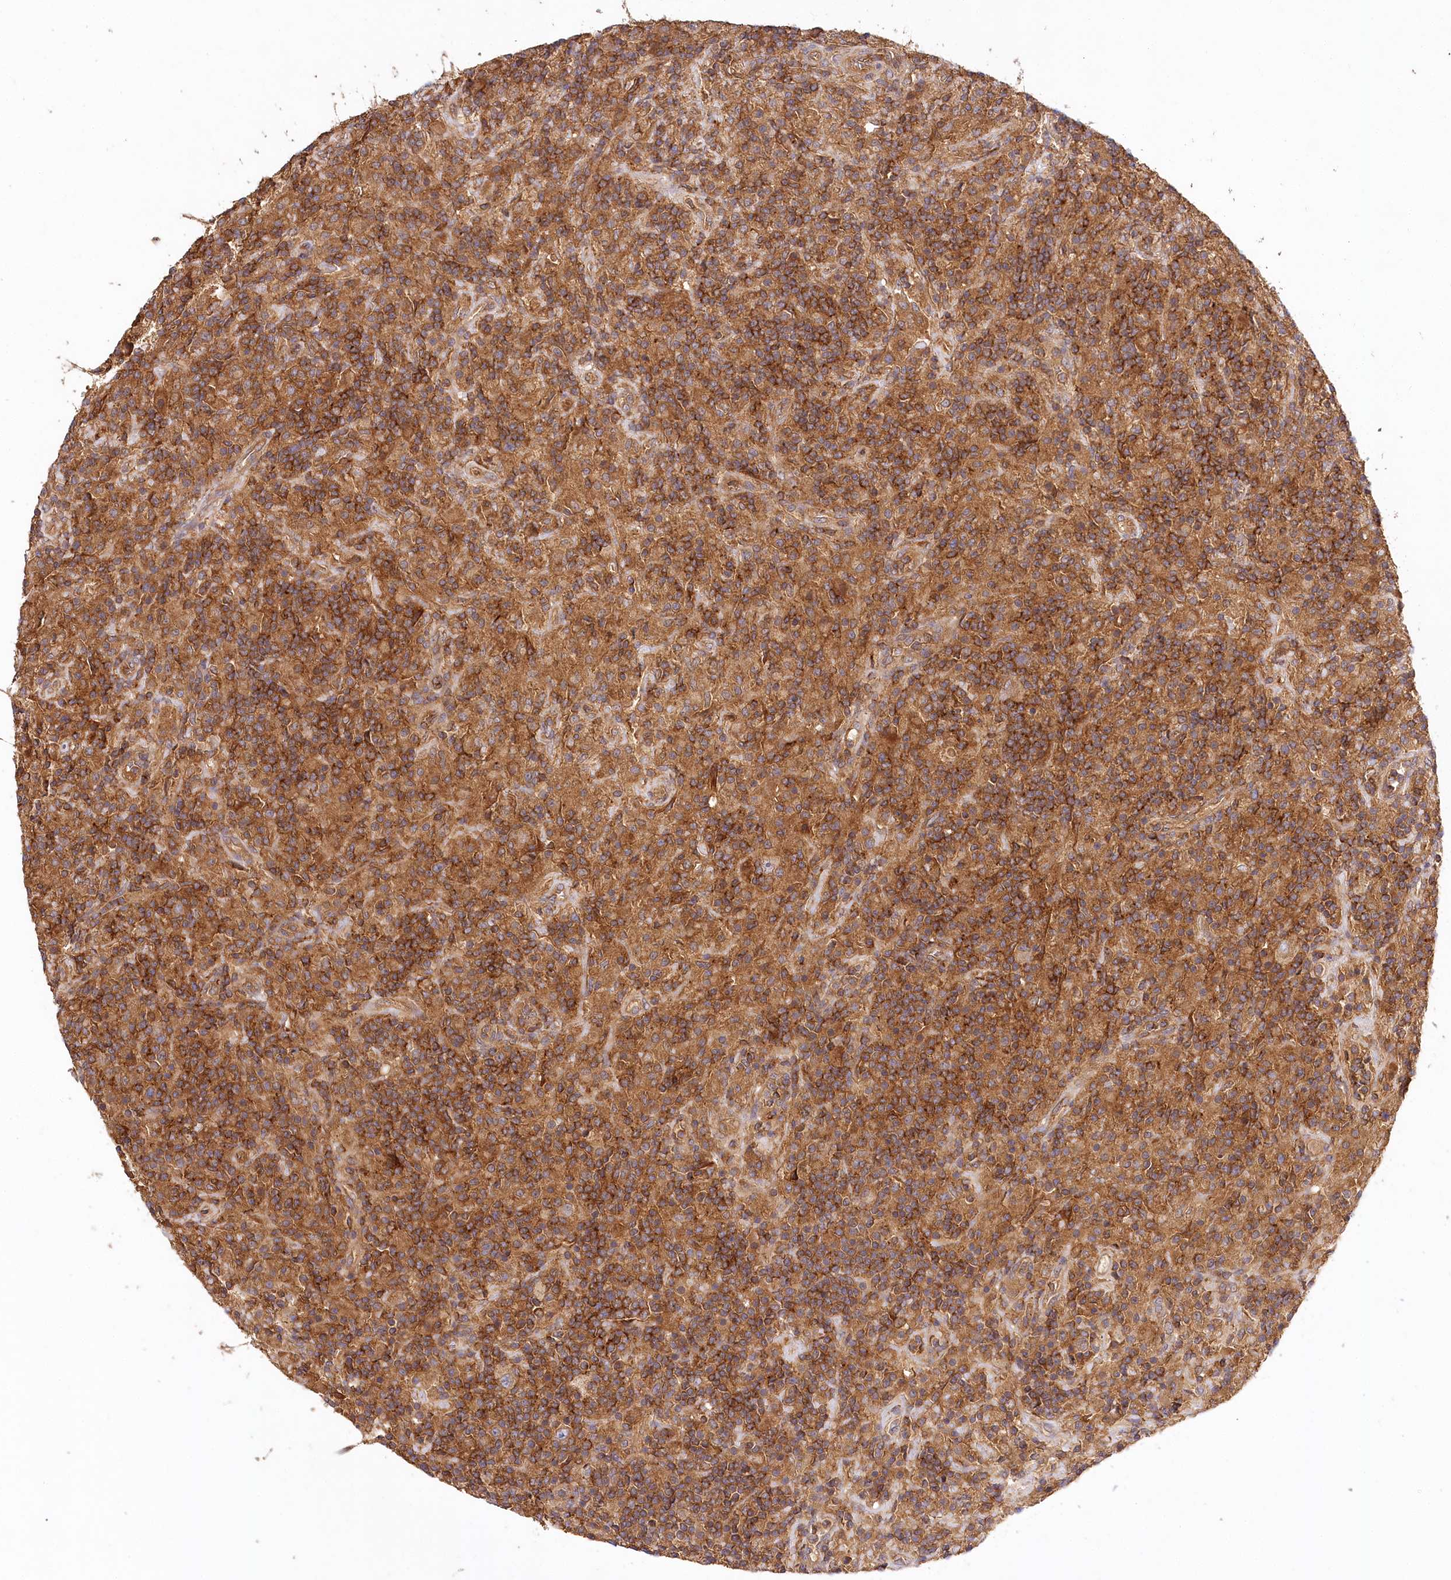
{"staining": {"intensity": "weak", "quantity": ">75%", "location": "cytoplasmic/membranous"}, "tissue": "lymphoma", "cell_type": "Tumor cells", "image_type": "cancer", "snomed": [{"axis": "morphology", "description": "Hodgkin's disease, NOS"}, {"axis": "topography", "description": "Lymph node"}], "caption": "Protein staining shows weak cytoplasmic/membranous staining in about >75% of tumor cells in lymphoma.", "gene": "LSS", "patient": {"sex": "male", "age": 70}}